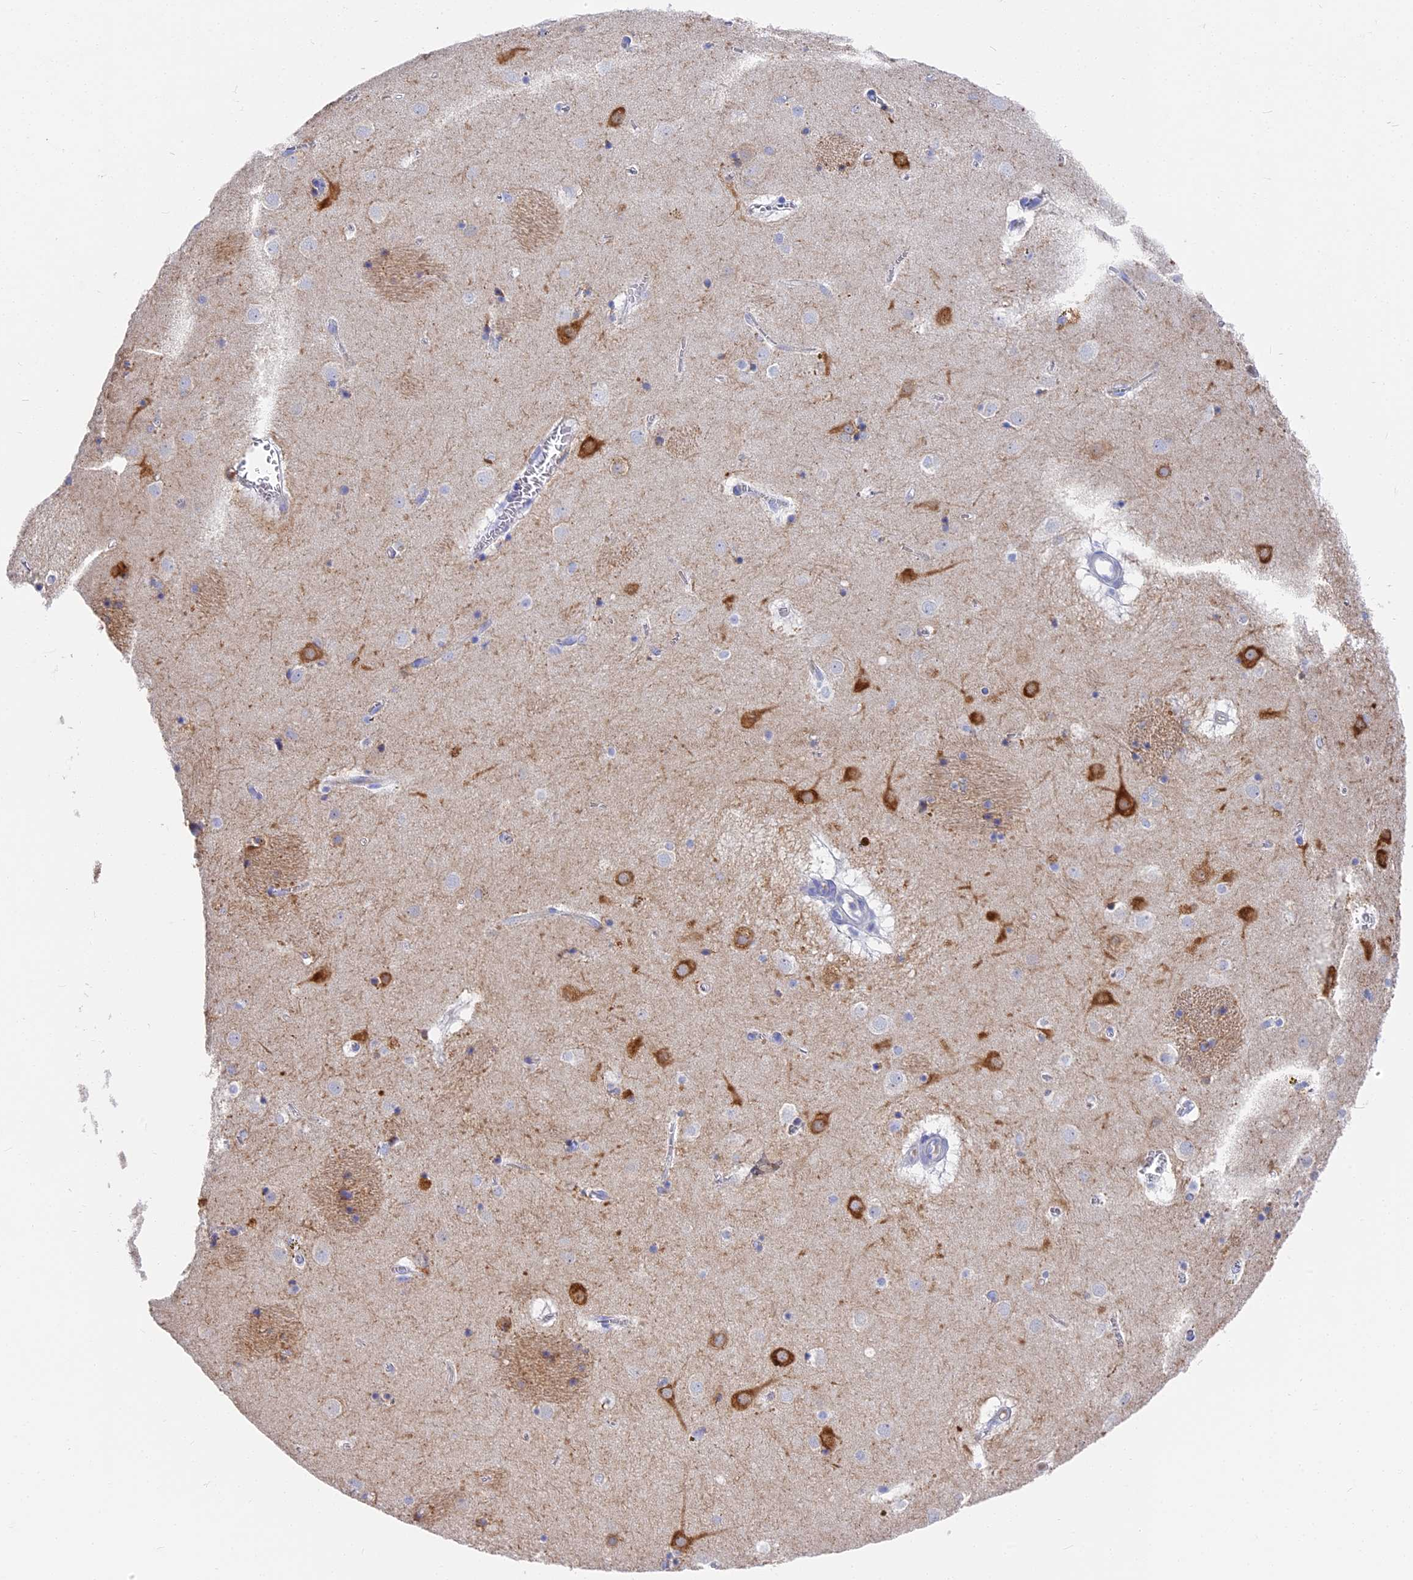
{"staining": {"intensity": "moderate", "quantity": "<25%", "location": "cytoplasmic/membranous"}, "tissue": "caudate", "cell_type": "Glial cells", "image_type": "normal", "snomed": [{"axis": "morphology", "description": "Normal tissue, NOS"}, {"axis": "topography", "description": "Lateral ventricle wall"}], "caption": "A low amount of moderate cytoplasmic/membranous expression is appreciated in about <25% of glial cells in normal caudate. The protein of interest is stained brown, and the nuclei are stained in blue (DAB (3,3'-diaminobenzidine) IHC with brightfield microscopy, high magnification).", "gene": "VPS33B", "patient": {"sex": "male", "age": 70}}